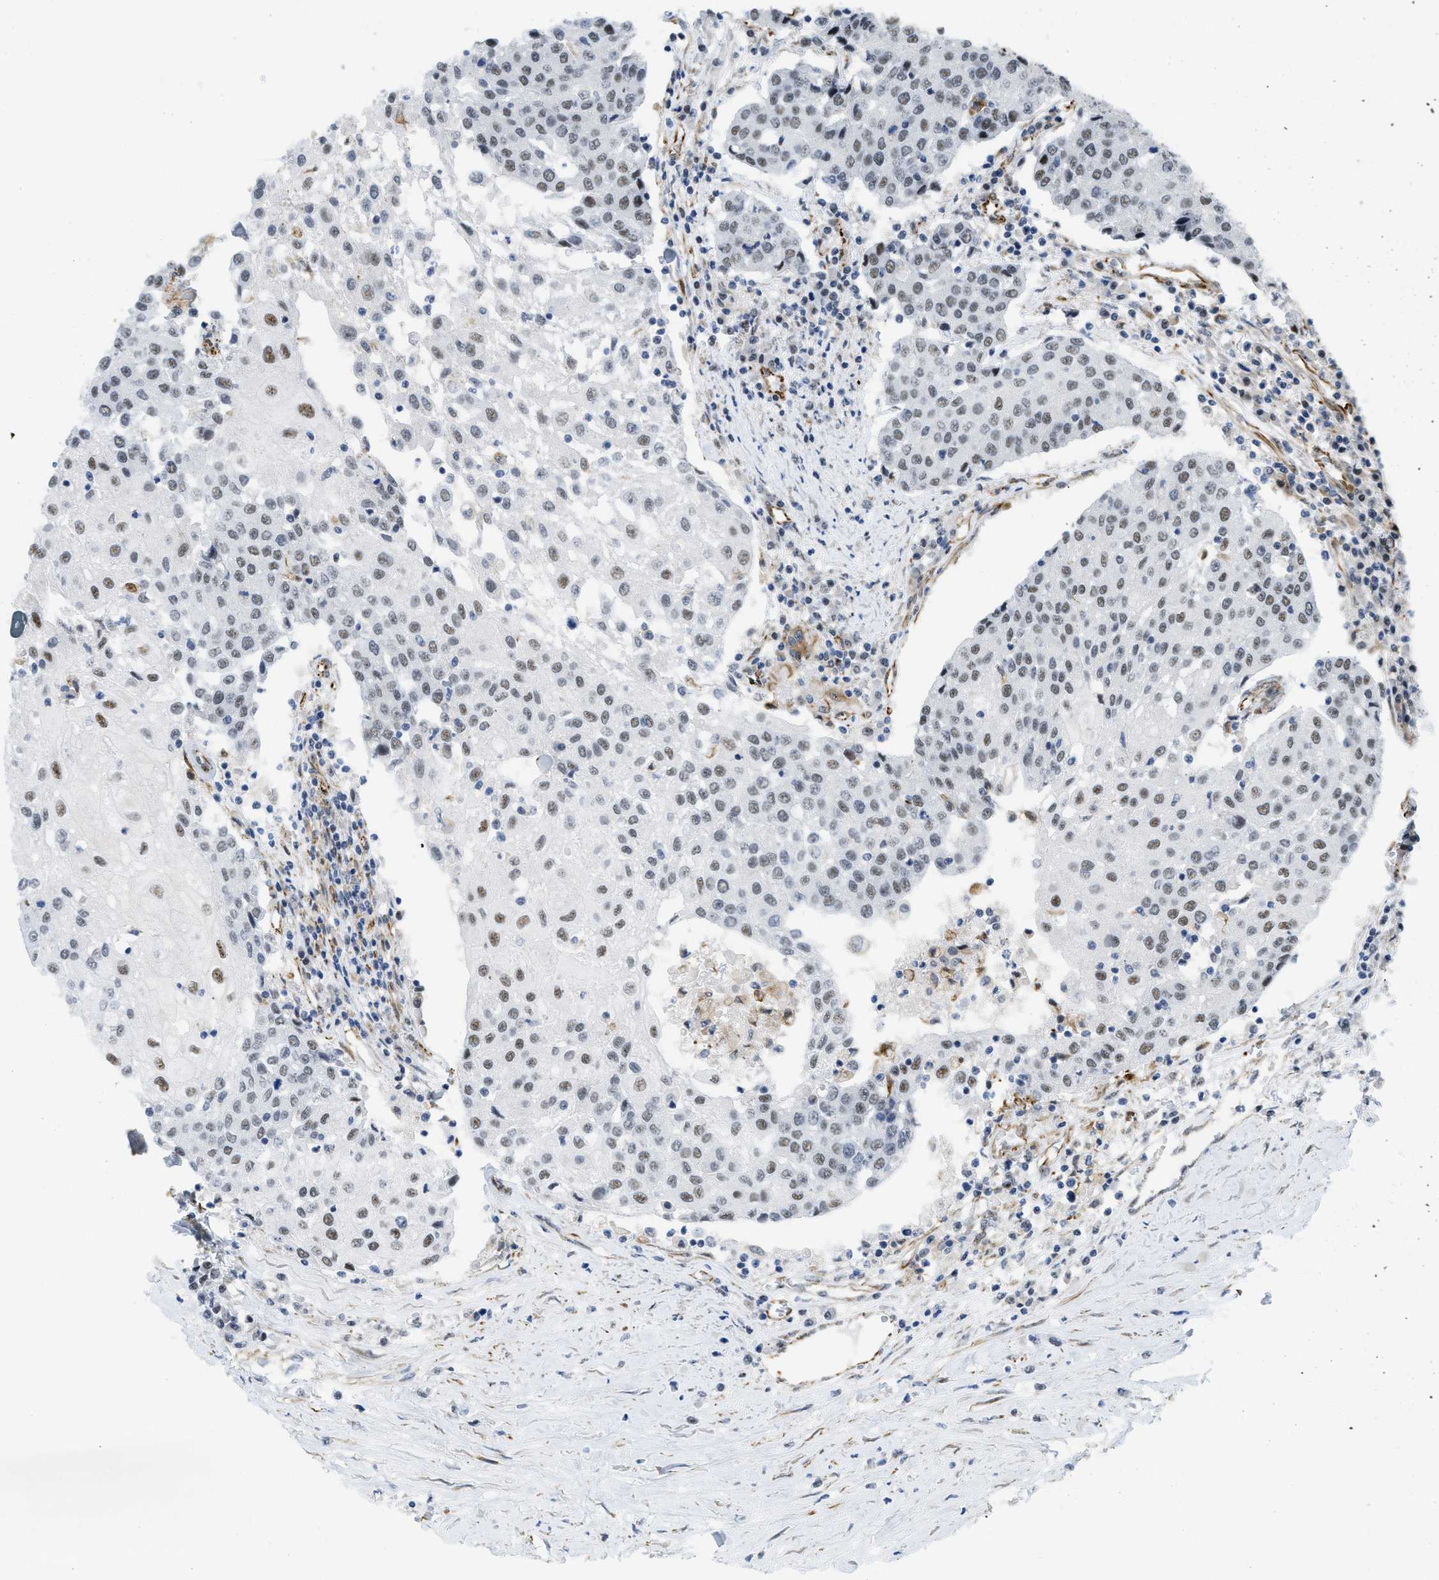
{"staining": {"intensity": "weak", "quantity": "25%-75%", "location": "nuclear"}, "tissue": "urothelial cancer", "cell_type": "Tumor cells", "image_type": "cancer", "snomed": [{"axis": "morphology", "description": "Urothelial carcinoma, High grade"}, {"axis": "topography", "description": "Urinary bladder"}], "caption": "The immunohistochemical stain labels weak nuclear positivity in tumor cells of urothelial carcinoma (high-grade) tissue.", "gene": "LRRC8B", "patient": {"sex": "female", "age": 85}}